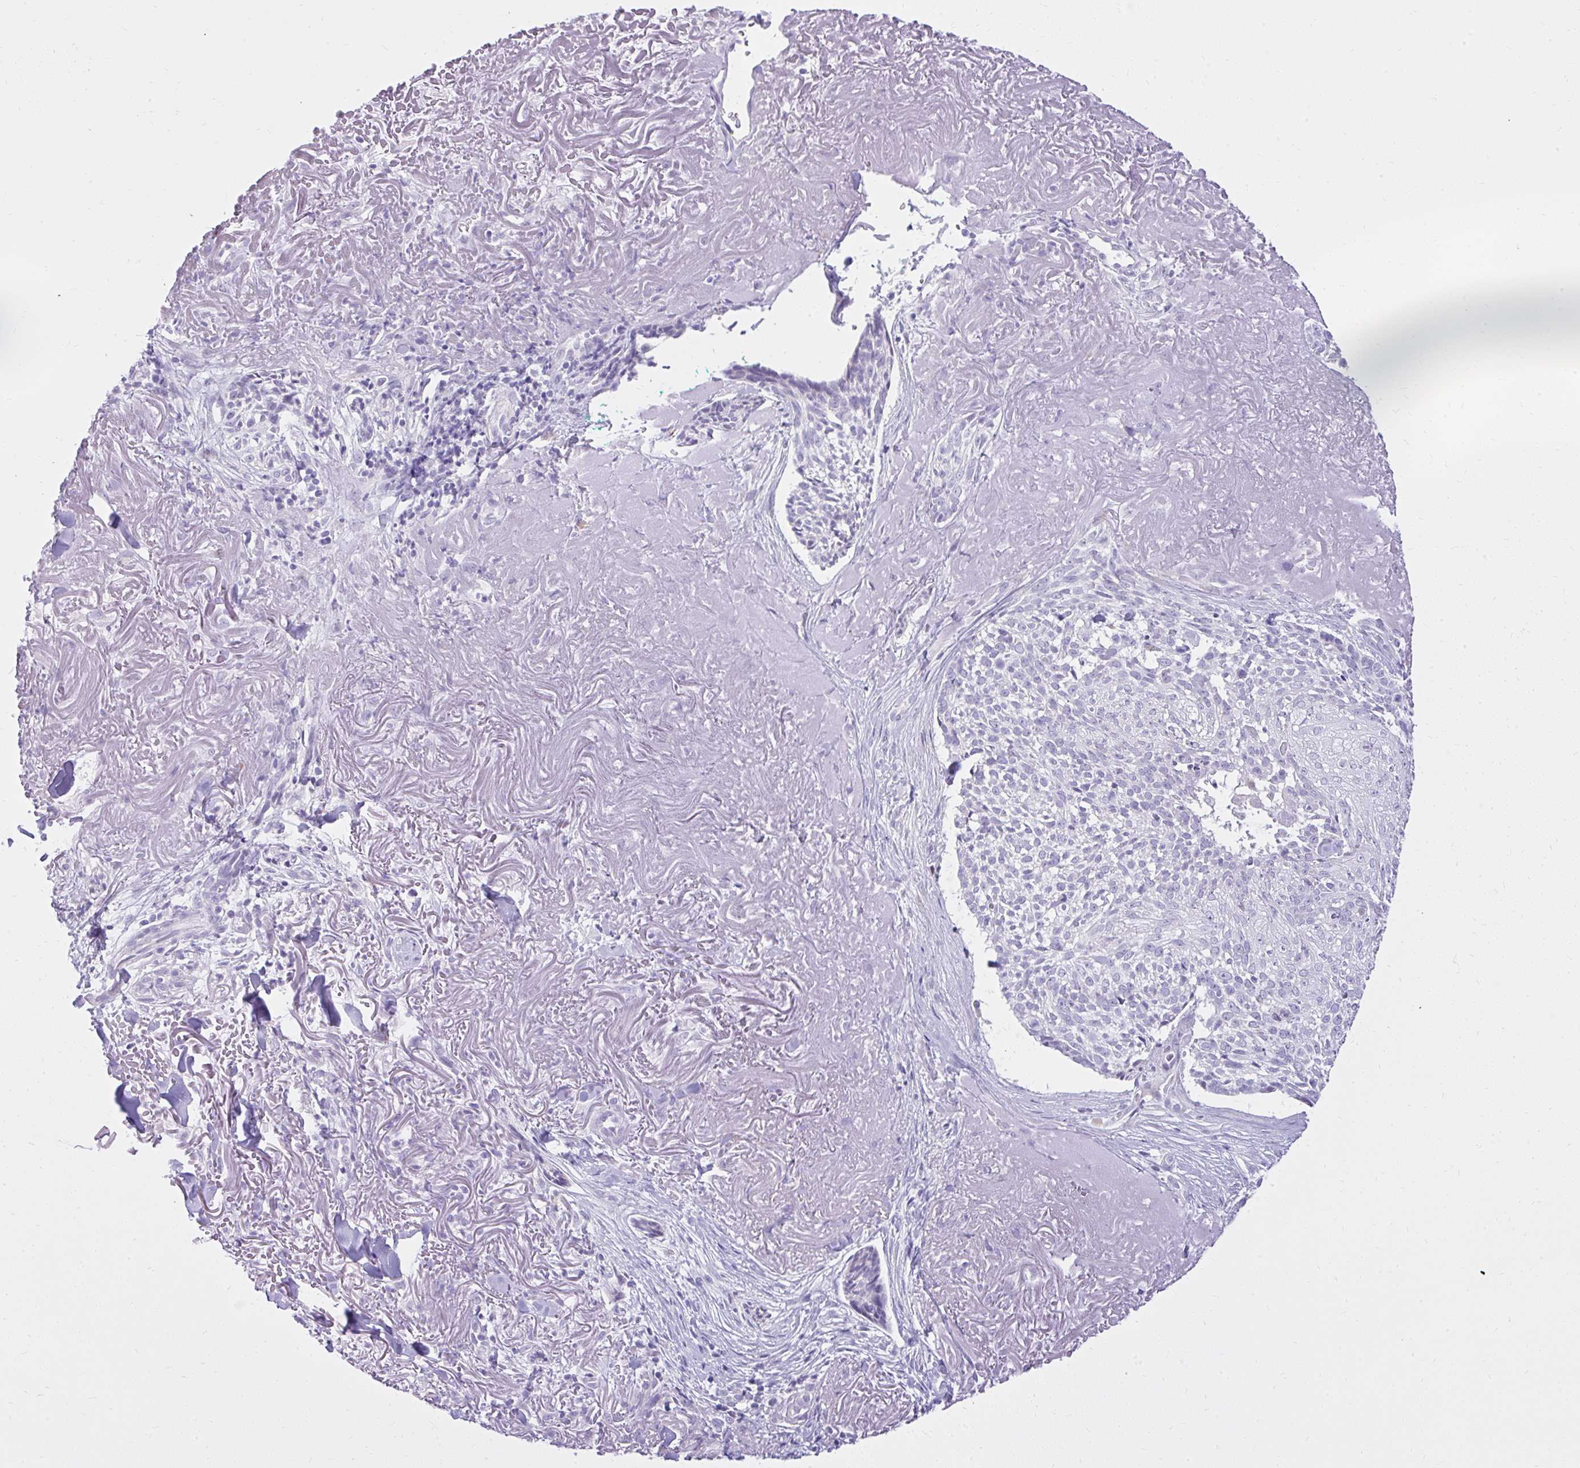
{"staining": {"intensity": "negative", "quantity": "none", "location": "none"}, "tissue": "skin cancer", "cell_type": "Tumor cells", "image_type": "cancer", "snomed": [{"axis": "morphology", "description": "Basal cell carcinoma"}, {"axis": "topography", "description": "Skin"}, {"axis": "topography", "description": "Skin of face"}], "caption": "The micrograph exhibits no significant expression in tumor cells of basal cell carcinoma (skin).", "gene": "PRAP1", "patient": {"sex": "female", "age": 95}}